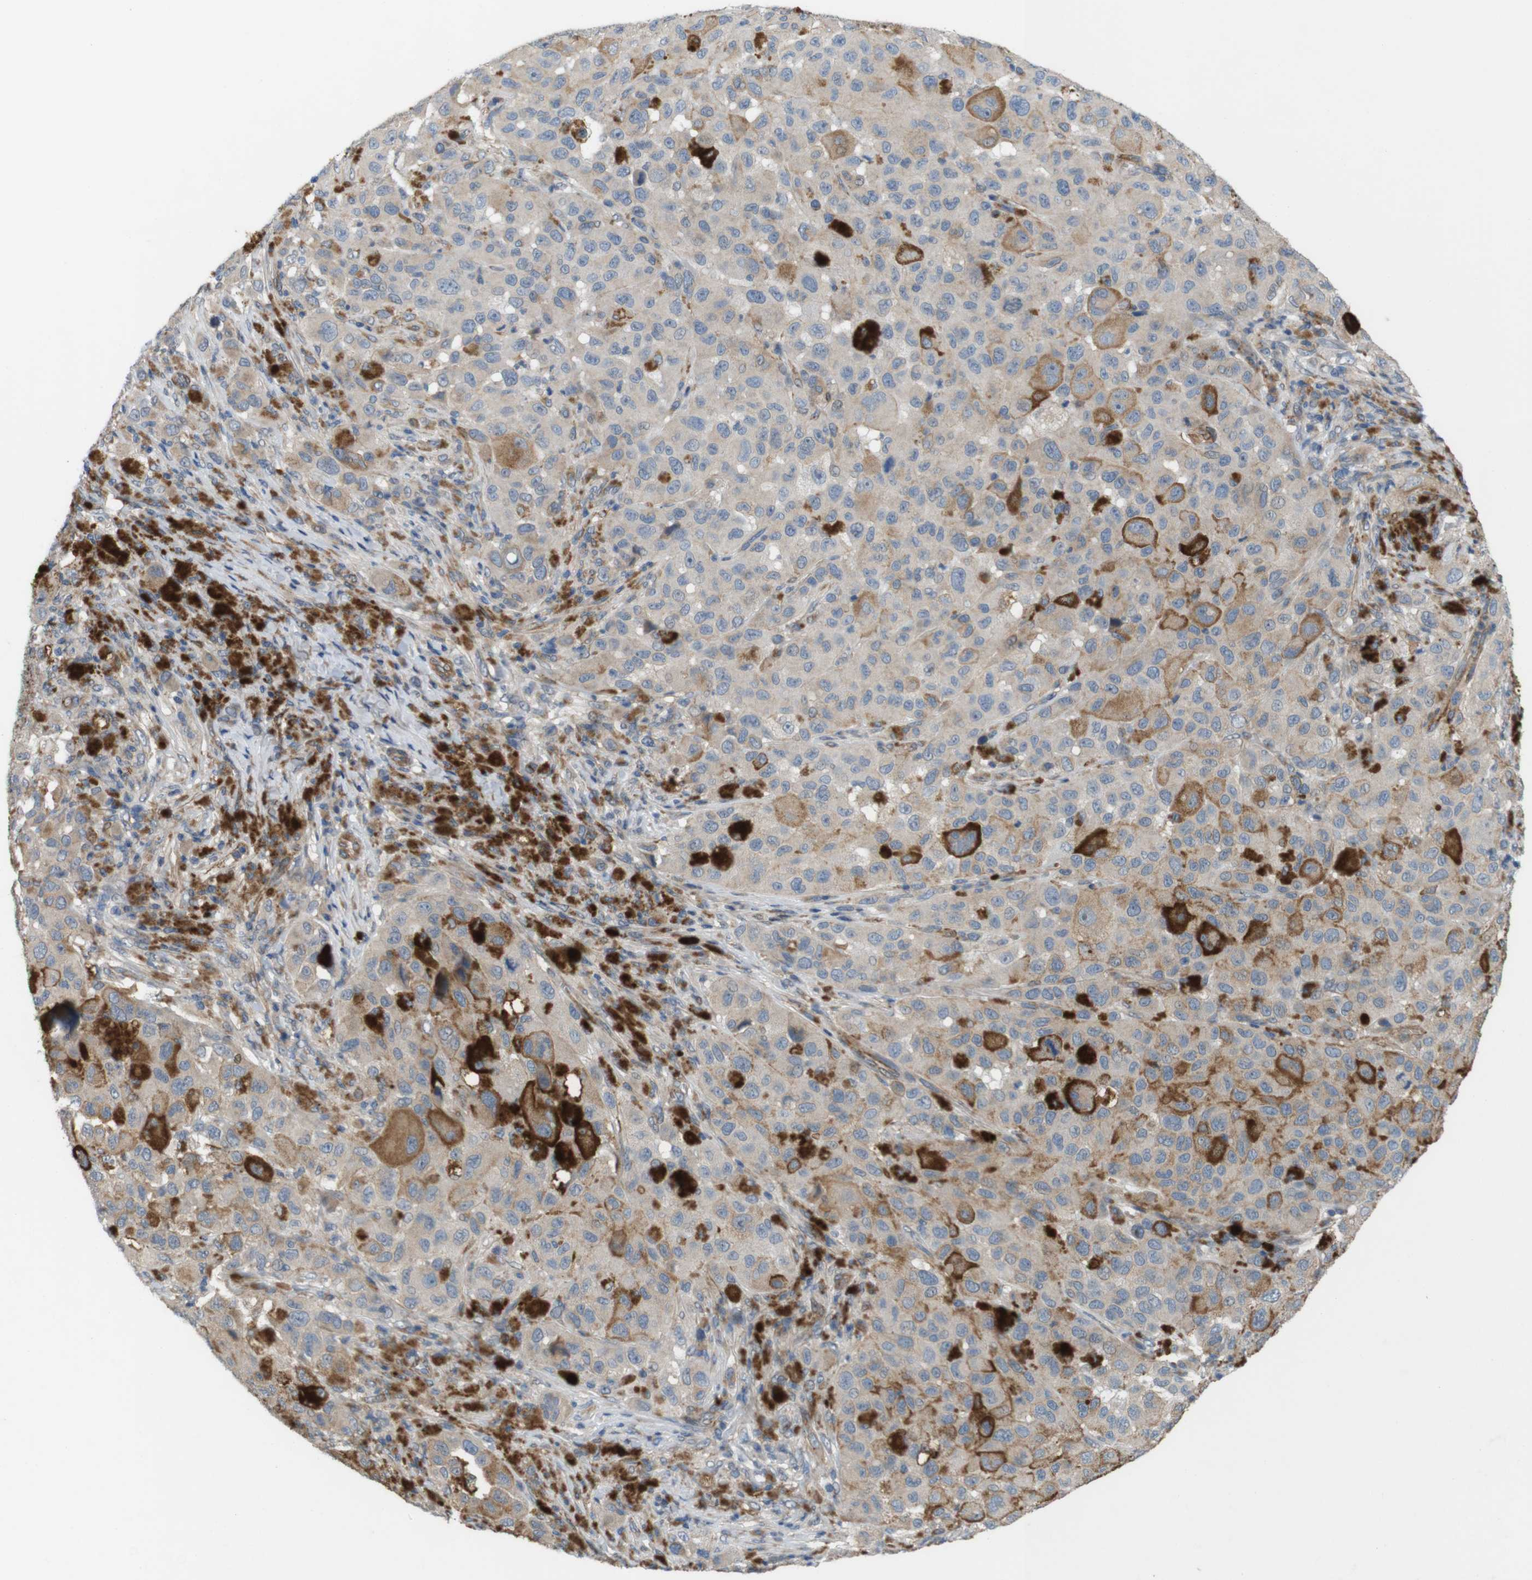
{"staining": {"intensity": "weak", "quantity": ">75%", "location": "cytoplasmic/membranous"}, "tissue": "melanoma", "cell_type": "Tumor cells", "image_type": "cancer", "snomed": [{"axis": "morphology", "description": "Malignant melanoma, NOS"}, {"axis": "topography", "description": "Skin"}], "caption": "Malignant melanoma tissue demonstrates weak cytoplasmic/membranous expression in about >75% of tumor cells", "gene": "BVES", "patient": {"sex": "male", "age": 96}}